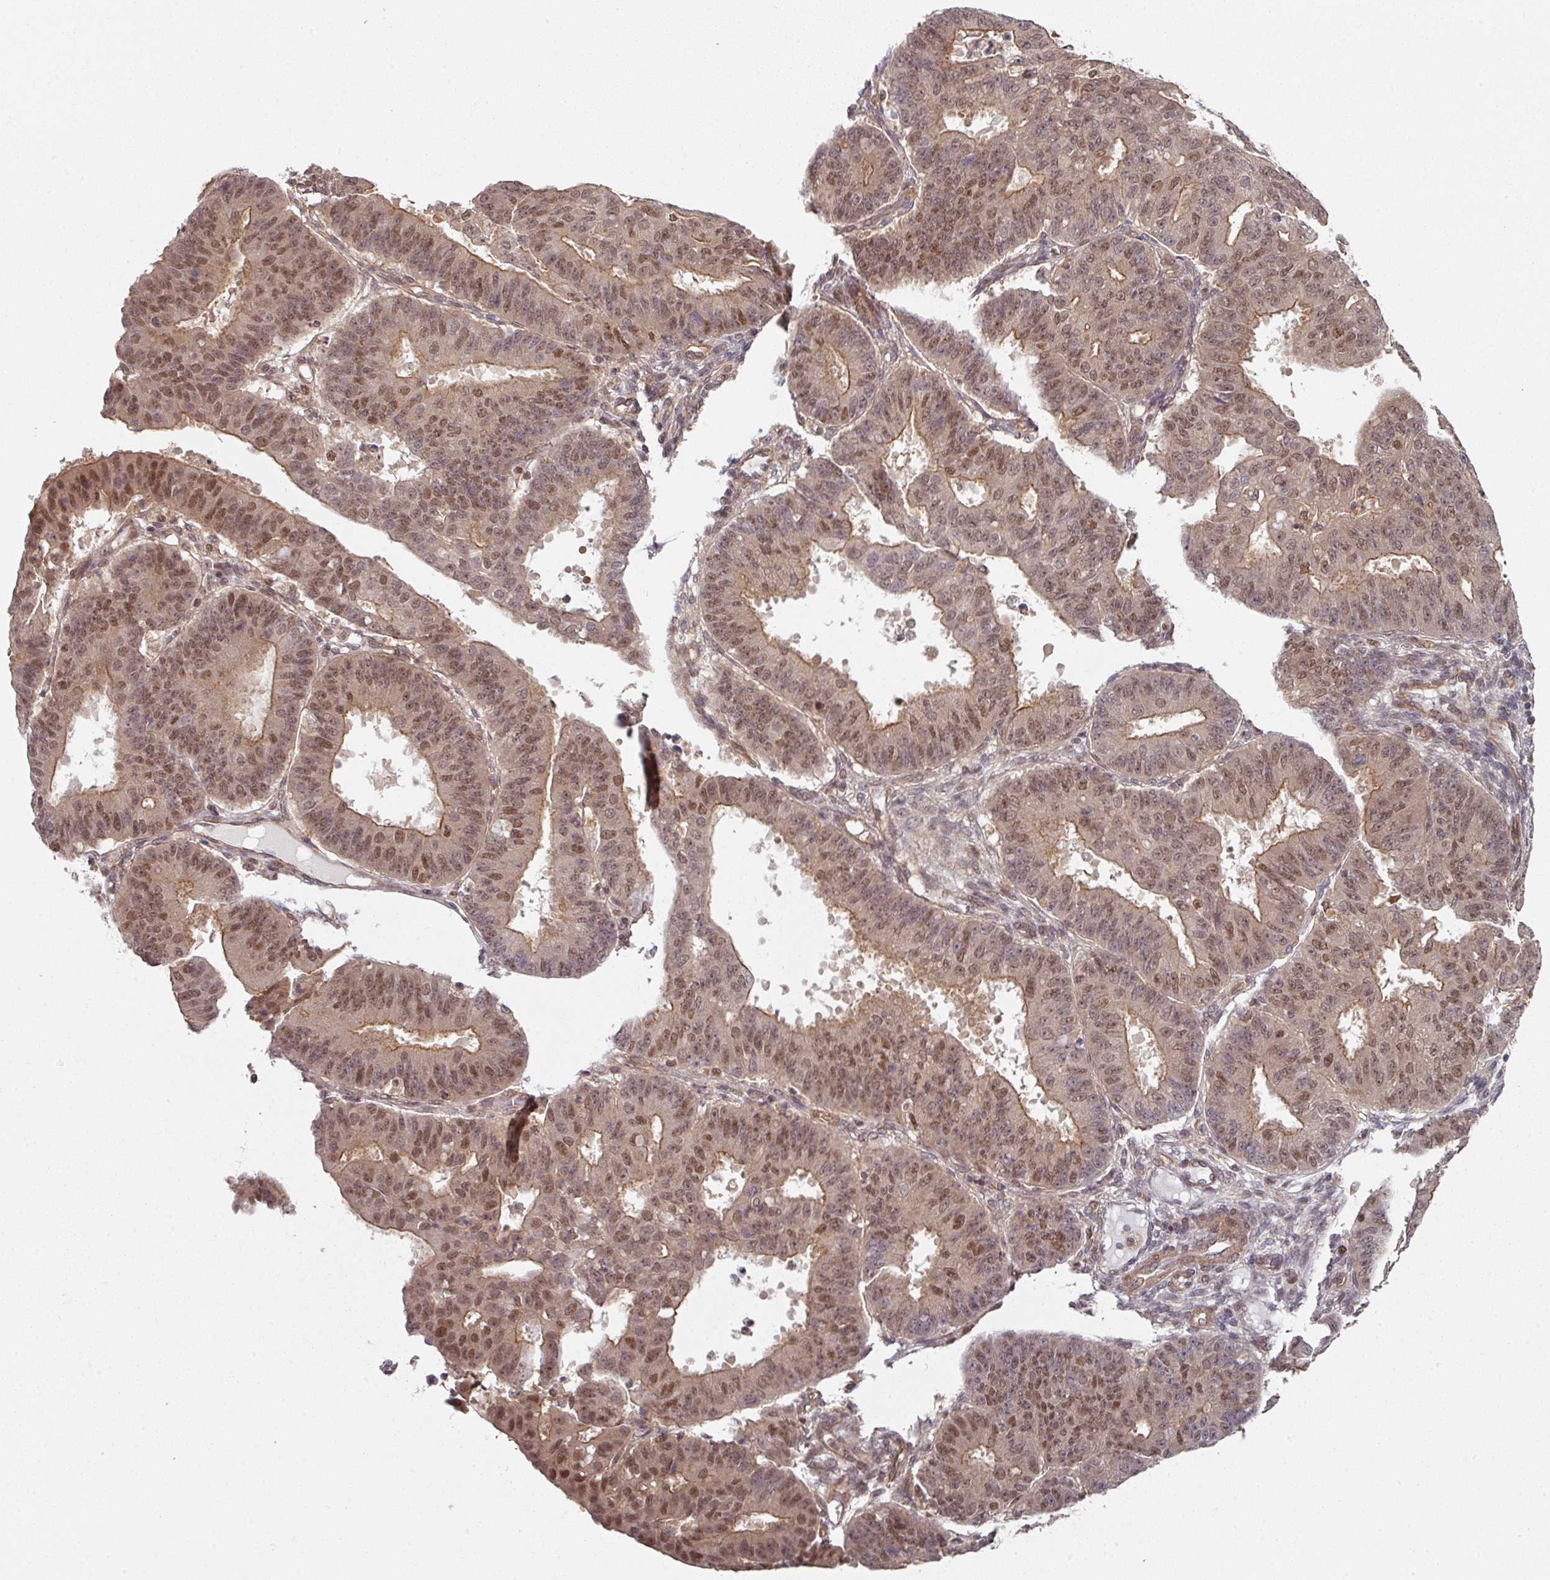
{"staining": {"intensity": "moderate", "quantity": ">75%", "location": "cytoplasmic/membranous,nuclear"}, "tissue": "ovarian cancer", "cell_type": "Tumor cells", "image_type": "cancer", "snomed": [{"axis": "morphology", "description": "Carcinoma, endometroid"}, {"axis": "topography", "description": "Appendix"}, {"axis": "topography", "description": "Ovary"}], "caption": "IHC photomicrograph of ovarian cancer stained for a protein (brown), which reveals medium levels of moderate cytoplasmic/membranous and nuclear staining in about >75% of tumor cells.", "gene": "PSME3IP1", "patient": {"sex": "female", "age": 42}}